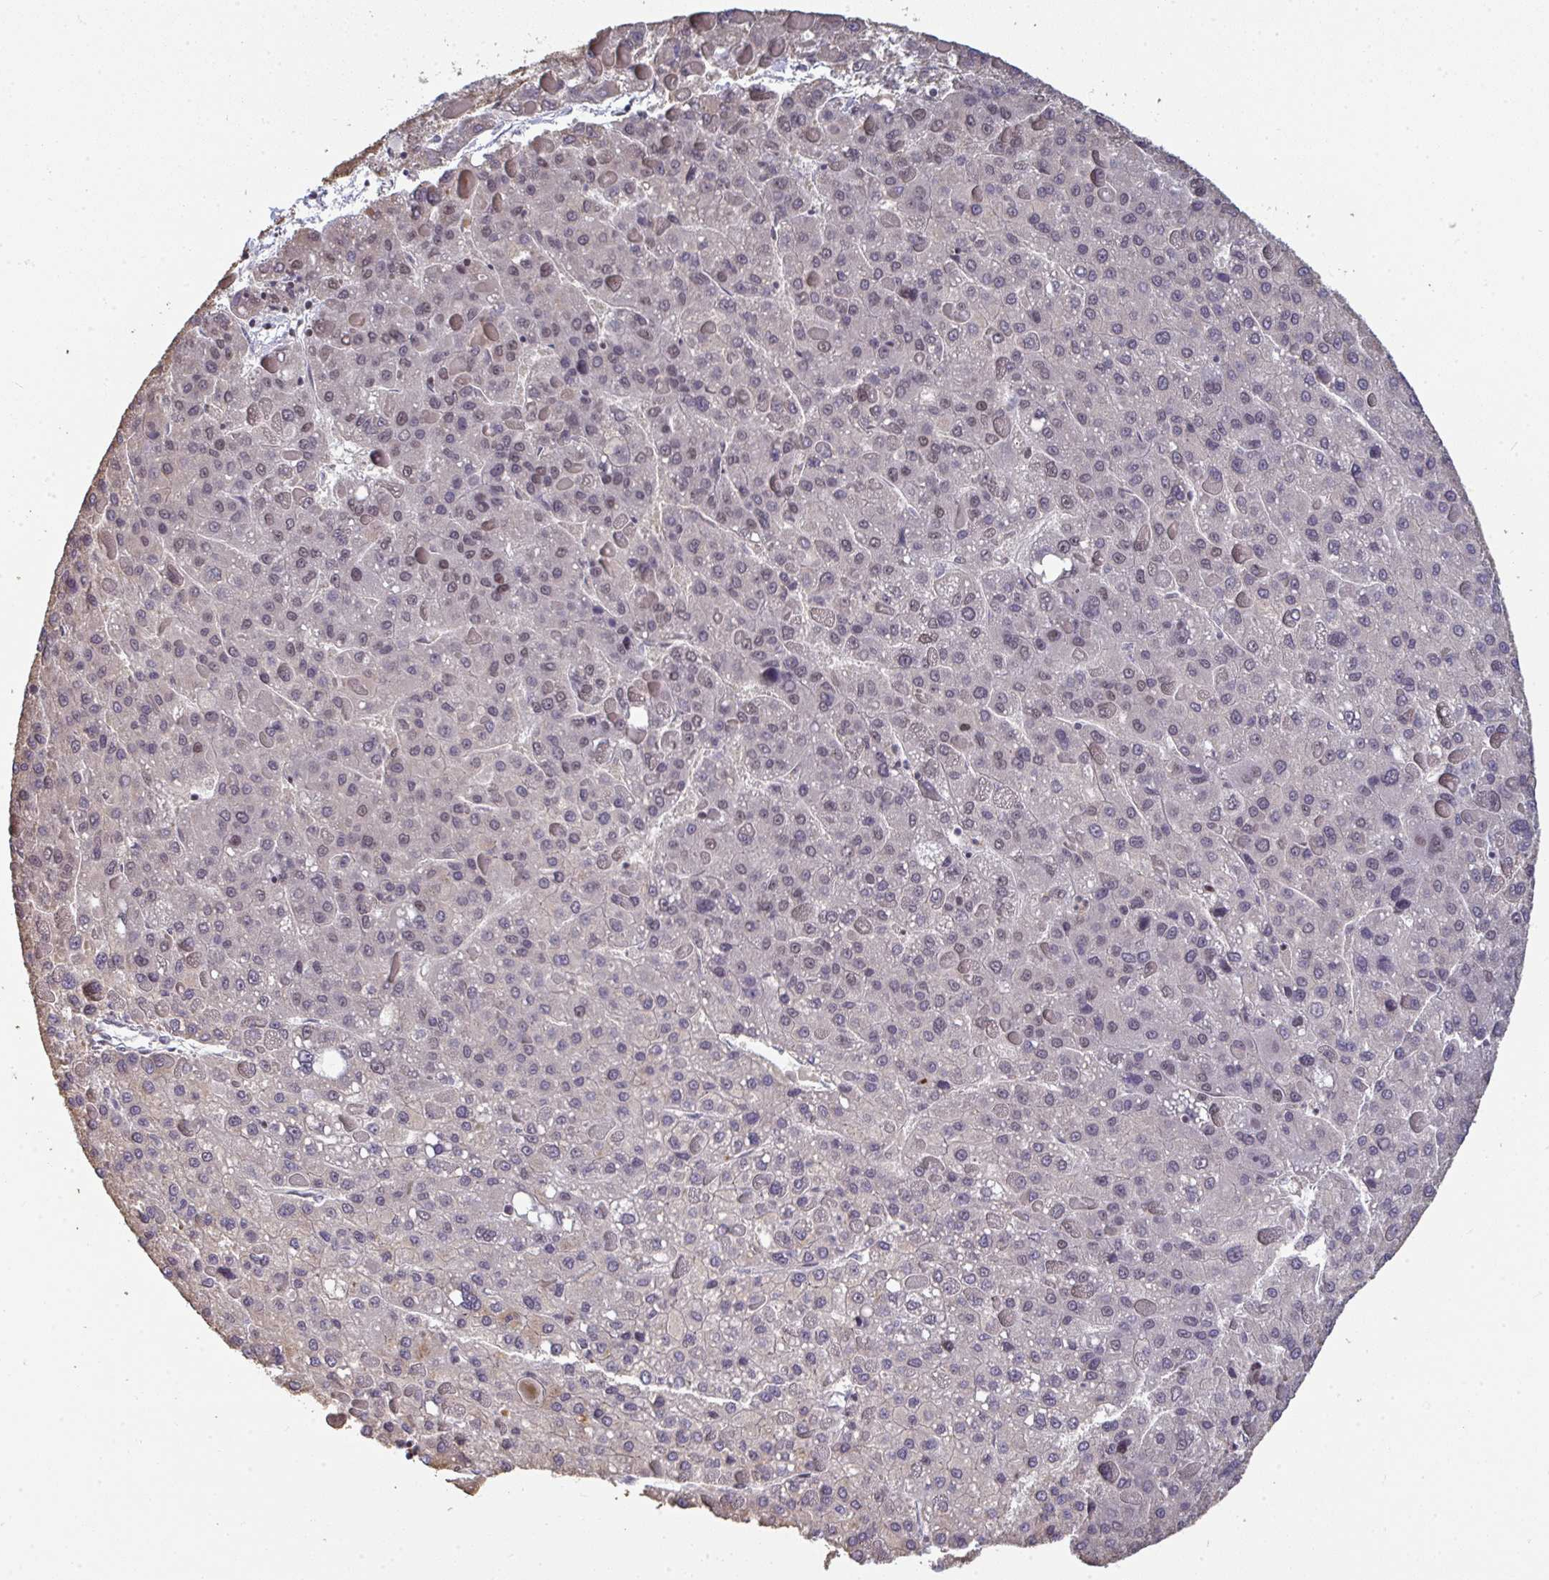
{"staining": {"intensity": "negative", "quantity": "none", "location": "none"}, "tissue": "liver cancer", "cell_type": "Tumor cells", "image_type": "cancer", "snomed": [{"axis": "morphology", "description": "Carcinoma, Hepatocellular, NOS"}, {"axis": "topography", "description": "Liver"}], "caption": "Immunohistochemistry (IHC) image of neoplastic tissue: human hepatocellular carcinoma (liver) stained with DAB (3,3'-diaminobenzidine) displays no significant protein expression in tumor cells.", "gene": "ATF1", "patient": {"sex": "female", "age": 82}}